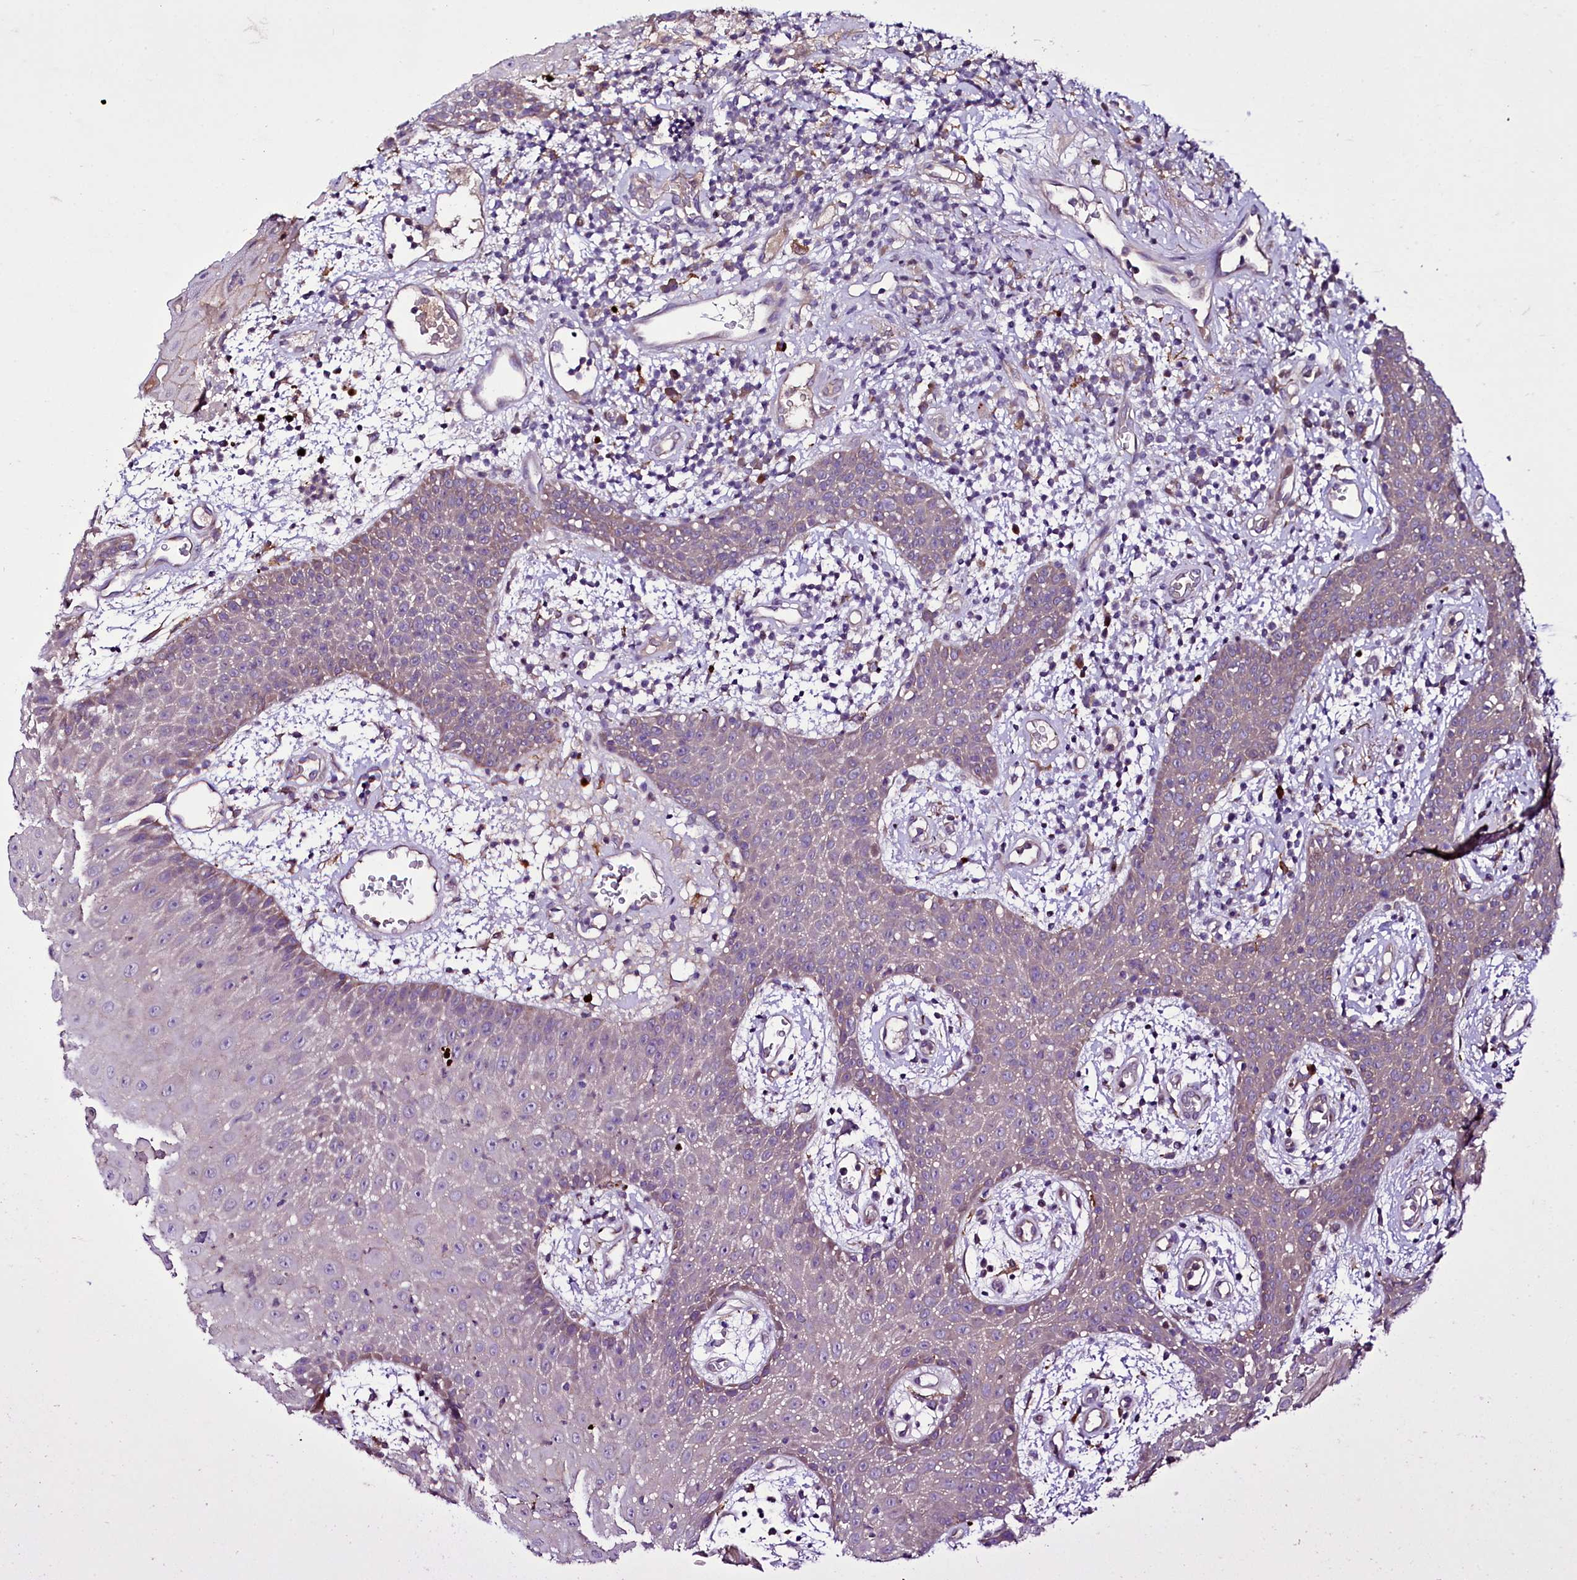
{"staining": {"intensity": "moderate", "quantity": "<25%", "location": "nuclear"}, "tissue": "oral mucosa", "cell_type": "Squamous epithelial cells", "image_type": "normal", "snomed": [{"axis": "morphology", "description": "Normal tissue, NOS"}, {"axis": "topography", "description": "Skeletal muscle"}, {"axis": "topography", "description": "Oral tissue"}, {"axis": "topography", "description": "Salivary gland"}, {"axis": "topography", "description": "Peripheral nerve tissue"}], "caption": "The photomicrograph exhibits immunohistochemical staining of unremarkable oral mucosa. There is moderate nuclear staining is present in approximately <25% of squamous epithelial cells. (DAB (3,3'-diaminobenzidine) IHC with brightfield microscopy, high magnification).", "gene": "ZC3H12C", "patient": {"sex": "male", "age": 54}}